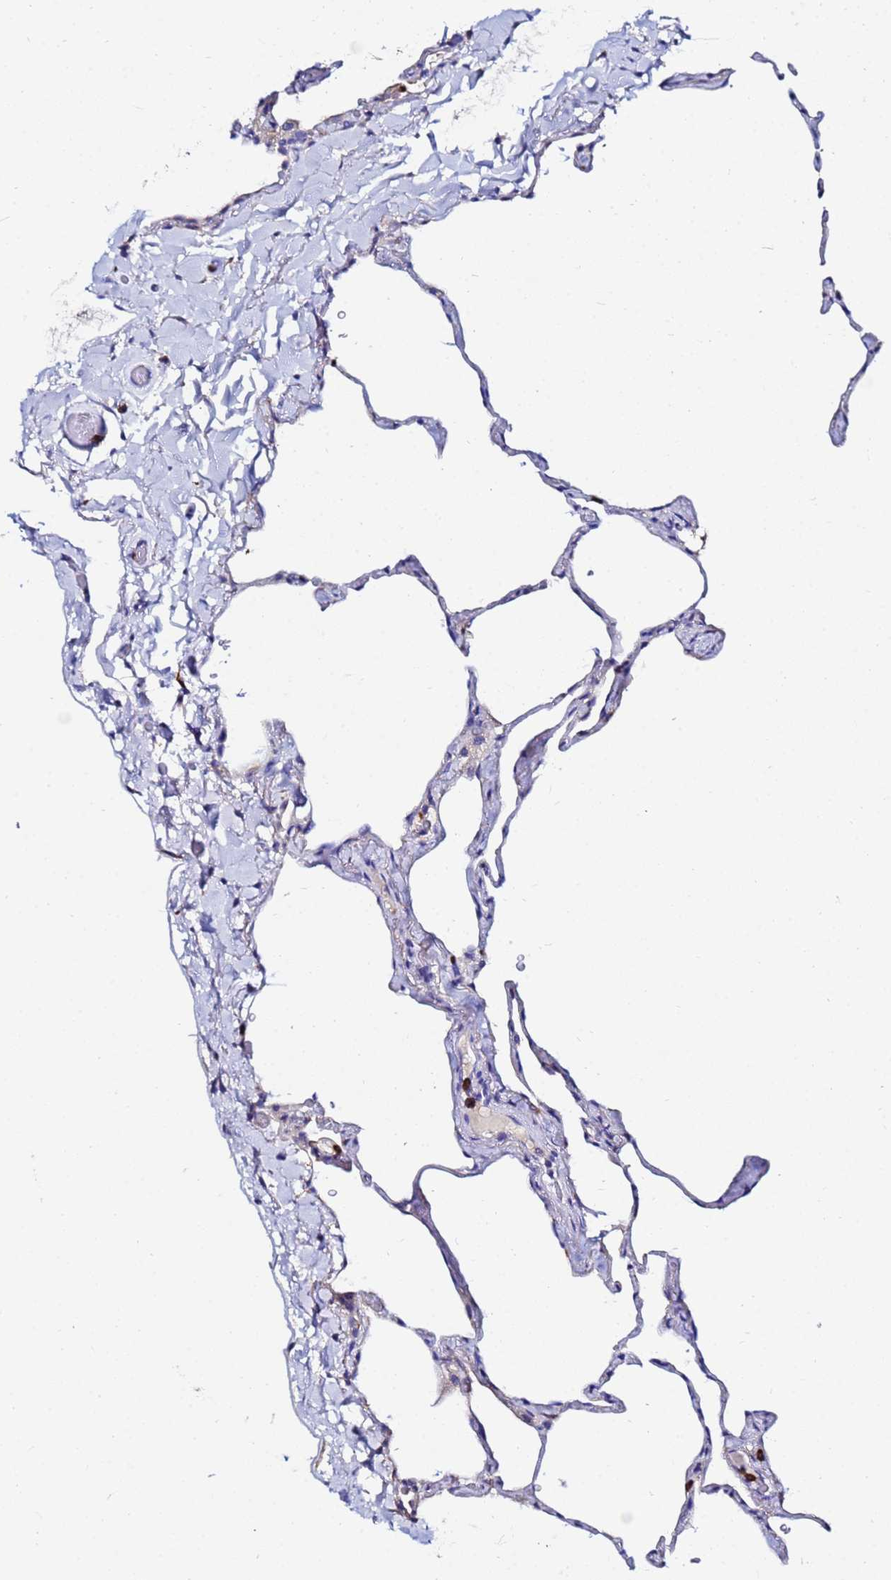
{"staining": {"intensity": "negative", "quantity": "none", "location": "none"}, "tissue": "lung", "cell_type": "Alveolar cells", "image_type": "normal", "snomed": [{"axis": "morphology", "description": "Normal tissue, NOS"}, {"axis": "topography", "description": "Lung"}], "caption": "Image shows no protein expression in alveolar cells of normal lung.", "gene": "BASP1", "patient": {"sex": "male", "age": 65}}